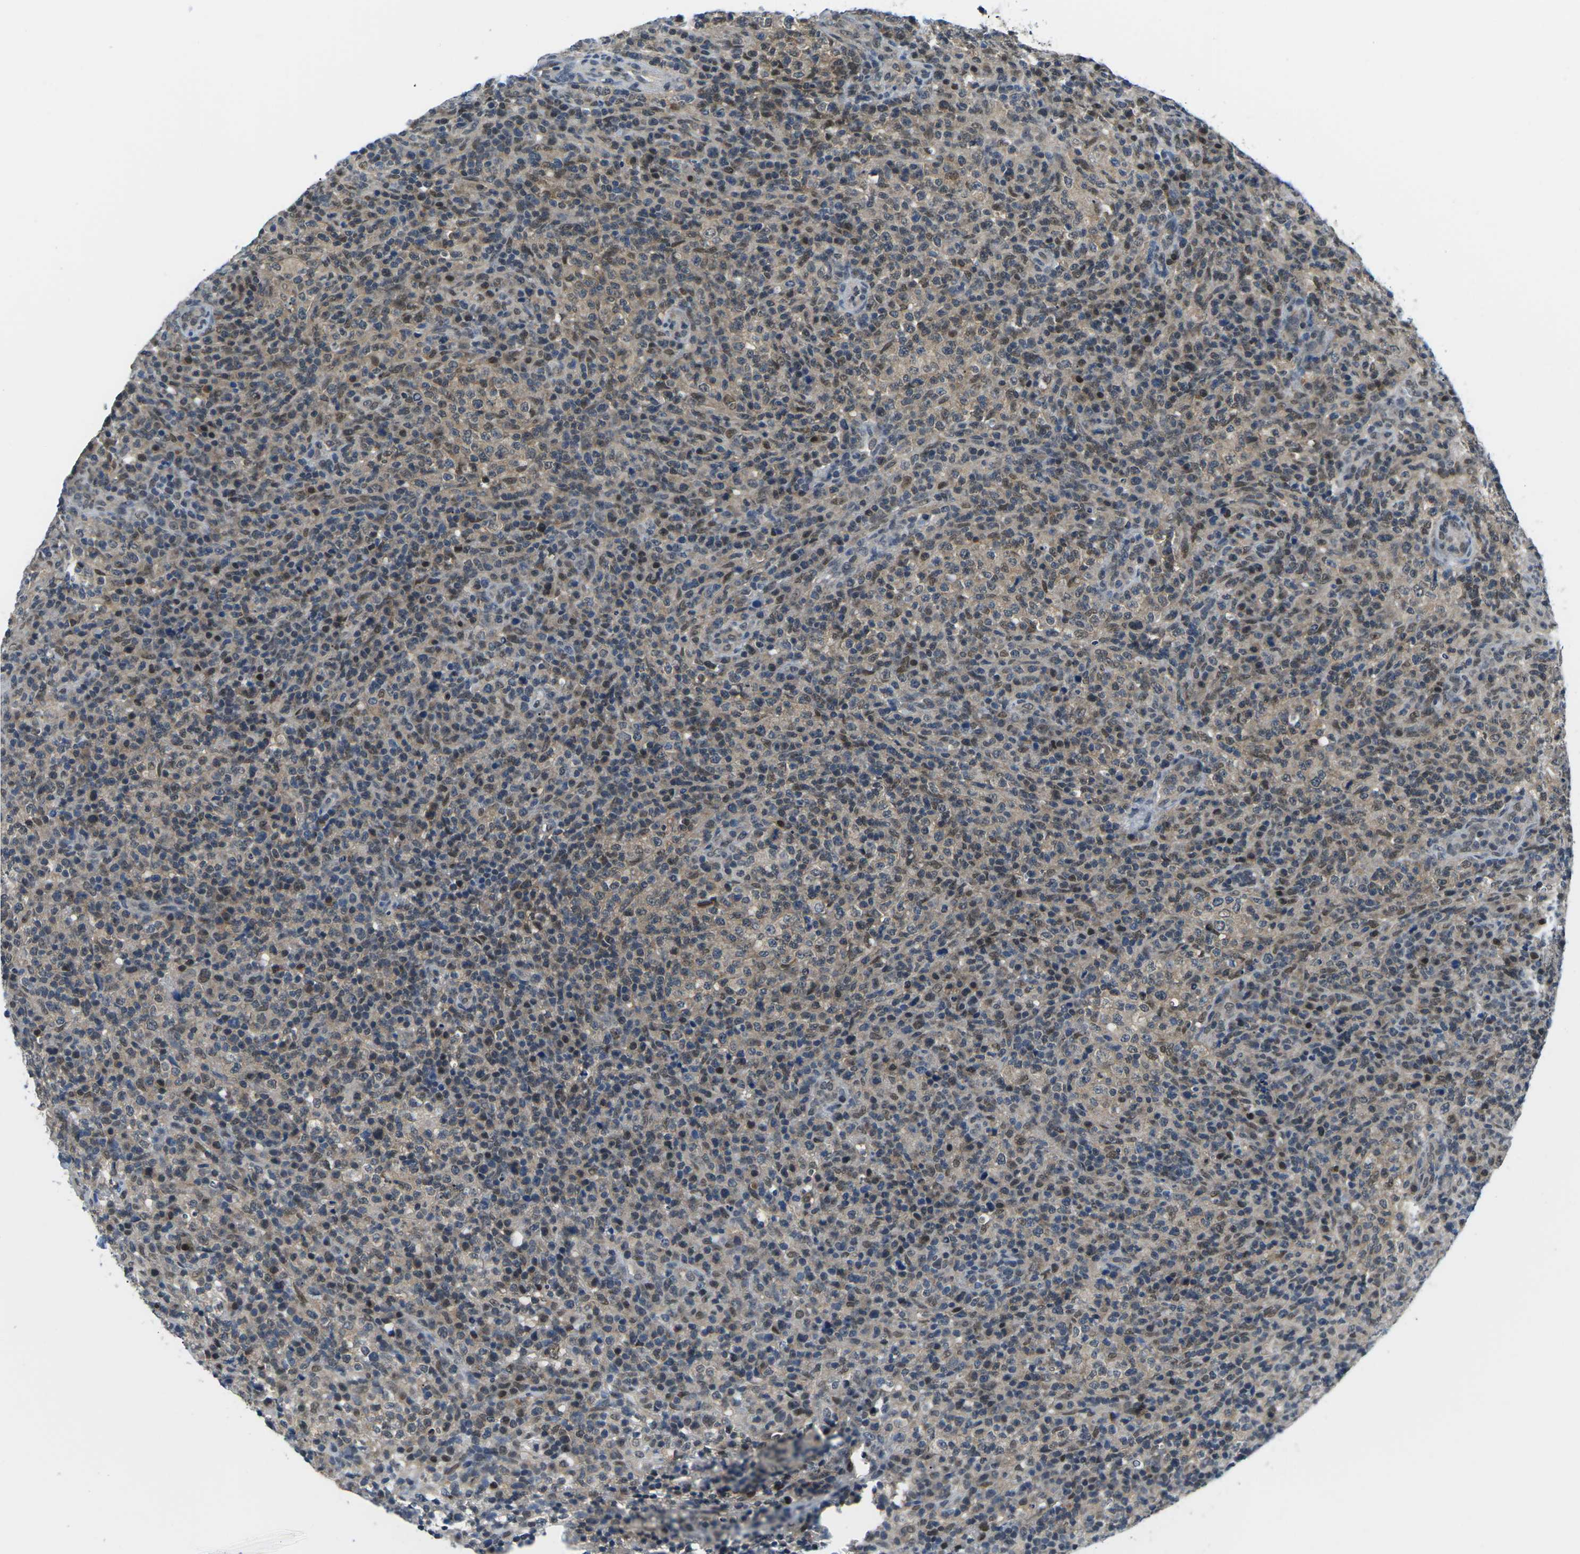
{"staining": {"intensity": "moderate", "quantity": "25%-75%", "location": "nuclear"}, "tissue": "lymphoma", "cell_type": "Tumor cells", "image_type": "cancer", "snomed": [{"axis": "morphology", "description": "Malignant lymphoma, non-Hodgkin's type, High grade"}, {"axis": "topography", "description": "Lymph node"}], "caption": "Moderate nuclear protein positivity is identified in approximately 25%-75% of tumor cells in malignant lymphoma, non-Hodgkin's type (high-grade).", "gene": "UBA7", "patient": {"sex": "female", "age": 76}}